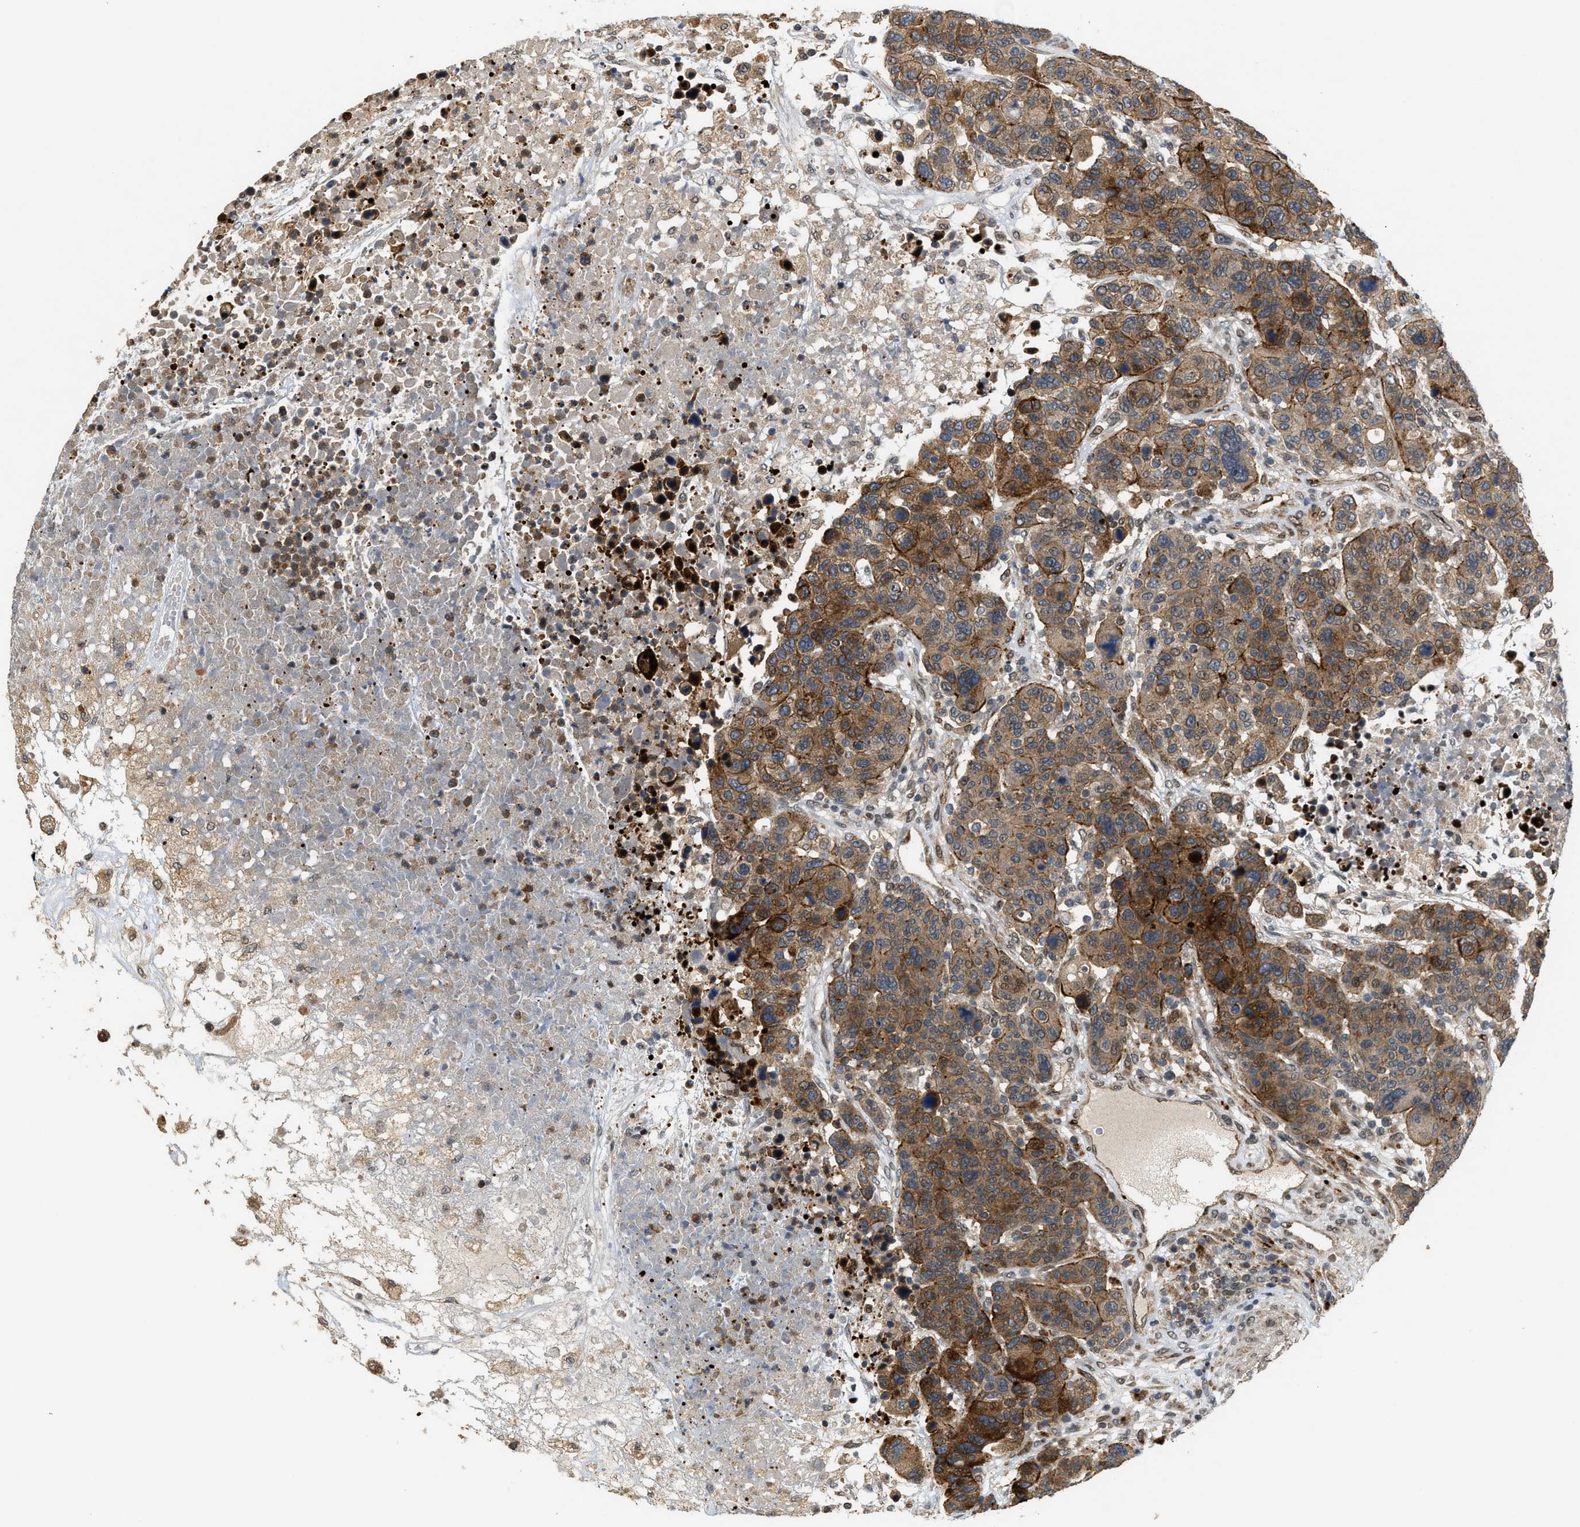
{"staining": {"intensity": "moderate", "quantity": ">75%", "location": "cytoplasmic/membranous"}, "tissue": "breast cancer", "cell_type": "Tumor cells", "image_type": "cancer", "snomed": [{"axis": "morphology", "description": "Duct carcinoma"}, {"axis": "topography", "description": "Breast"}], "caption": "This is a micrograph of immunohistochemistry staining of breast cancer (invasive ductal carcinoma), which shows moderate staining in the cytoplasmic/membranous of tumor cells.", "gene": "DPF2", "patient": {"sex": "female", "age": 37}}